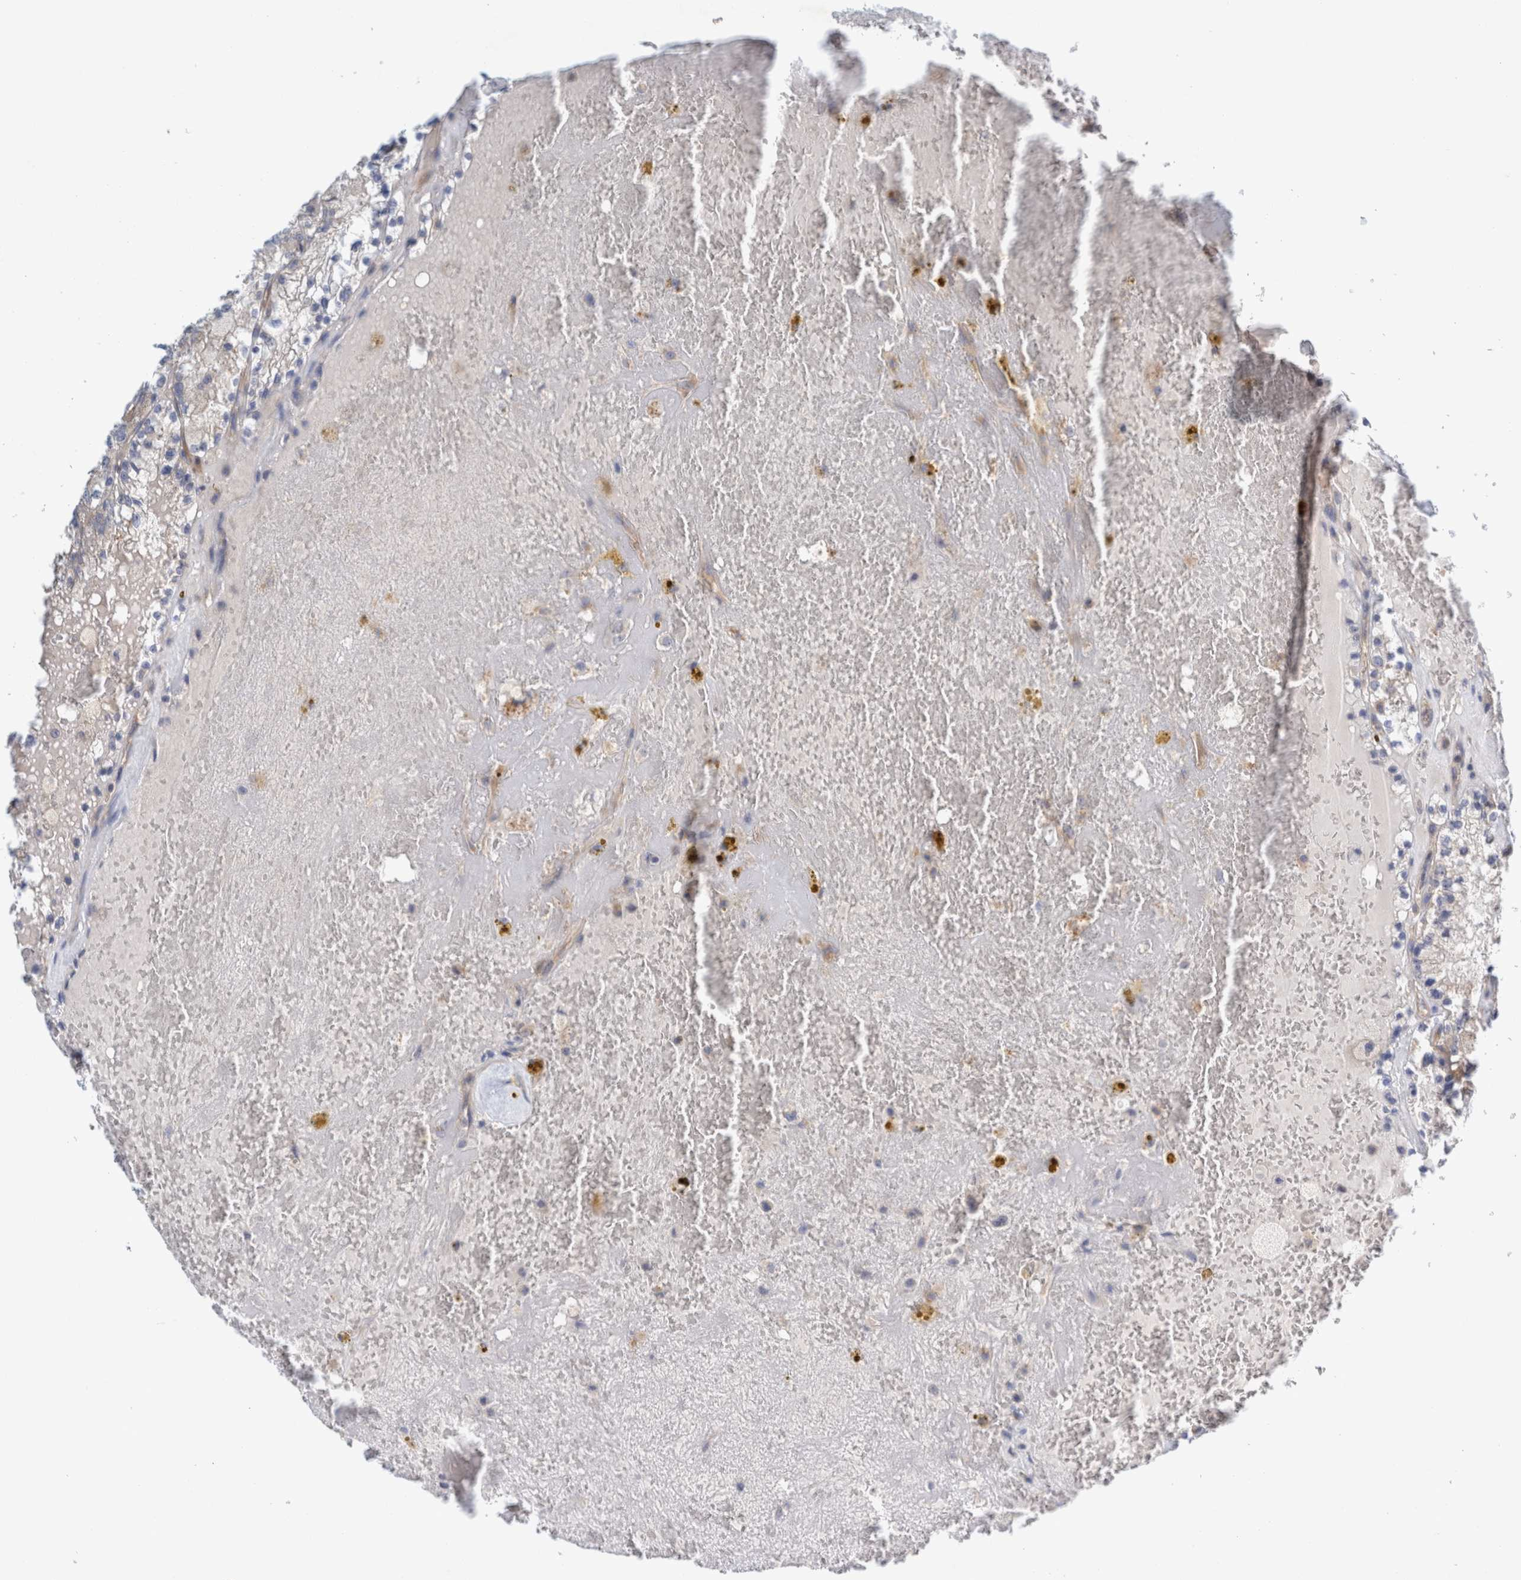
{"staining": {"intensity": "negative", "quantity": "none", "location": "none"}, "tissue": "renal cancer", "cell_type": "Tumor cells", "image_type": "cancer", "snomed": [{"axis": "morphology", "description": "Adenocarcinoma, NOS"}, {"axis": "topography", "description": "Kidney"}], "caption": "An image of human renal cancer is negative for staining in tumor cells. (DAB (3,3'-diaminobenzidine) IHC, high magnification).", "gene": "ZNF324B", "patient": {"sex": "female", "age": 56}}